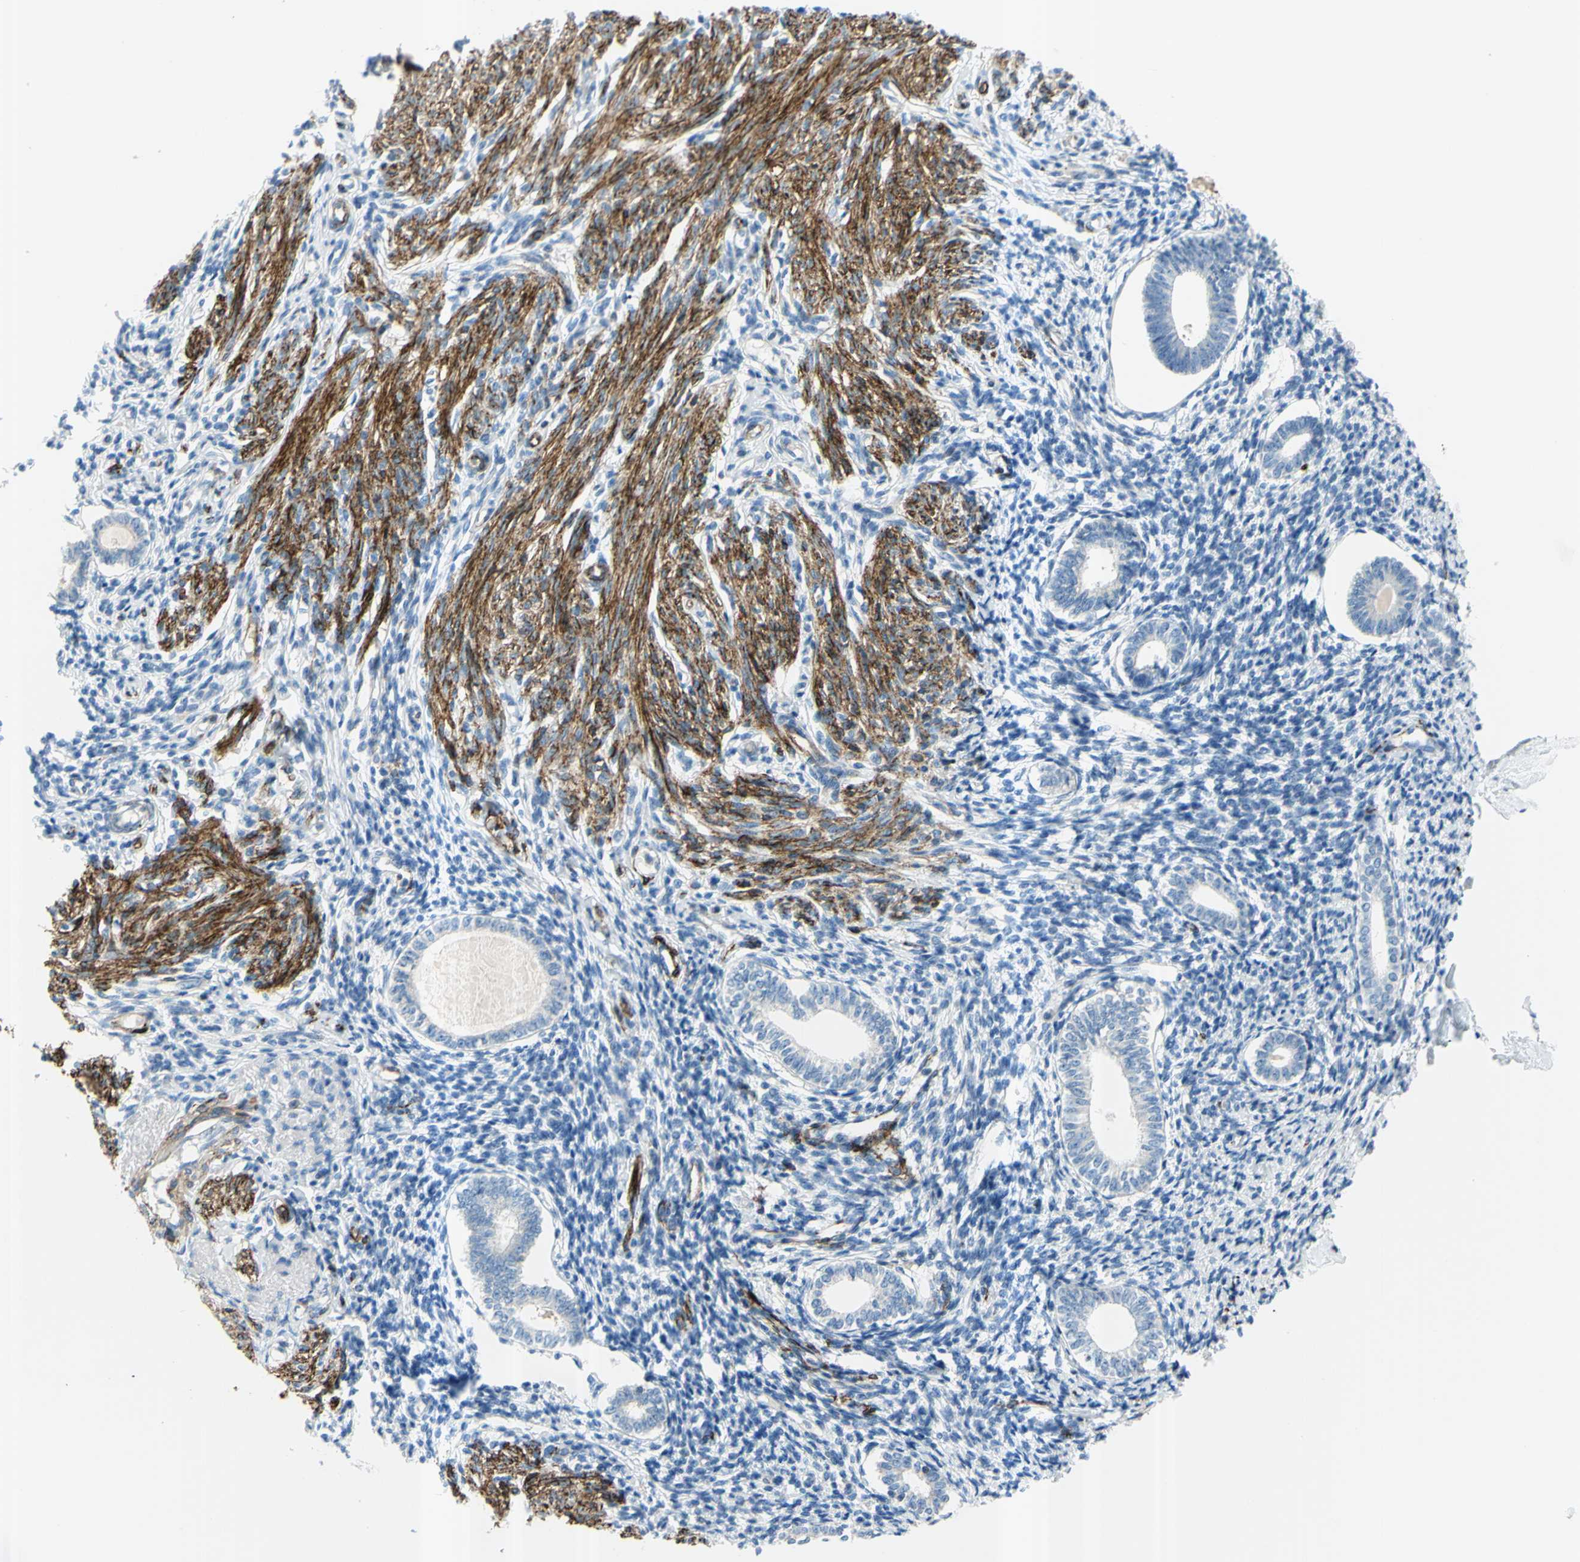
{"staining": {"intensity": "strong", "quantity": "25%-75%", "location": "cytoplasmic/membranous"}, "tissue": "endometrium", "cell_type": "Cells in endometrial stroma", "image_type": "normal", "snomed": [{"axis": "morphology", "description": "Normal tissue, NOS"}, {"axis": "topography", "description": "Endometrium"}], "caption": "This image displays IHC staining of benign human endometrium, with high strong cytoplasmic/membranous positivity in approximately 25%-75% of cells in endometrial stroma.", "gene": "PRRG2", "patient": {"sex": "female", "age": 71}}